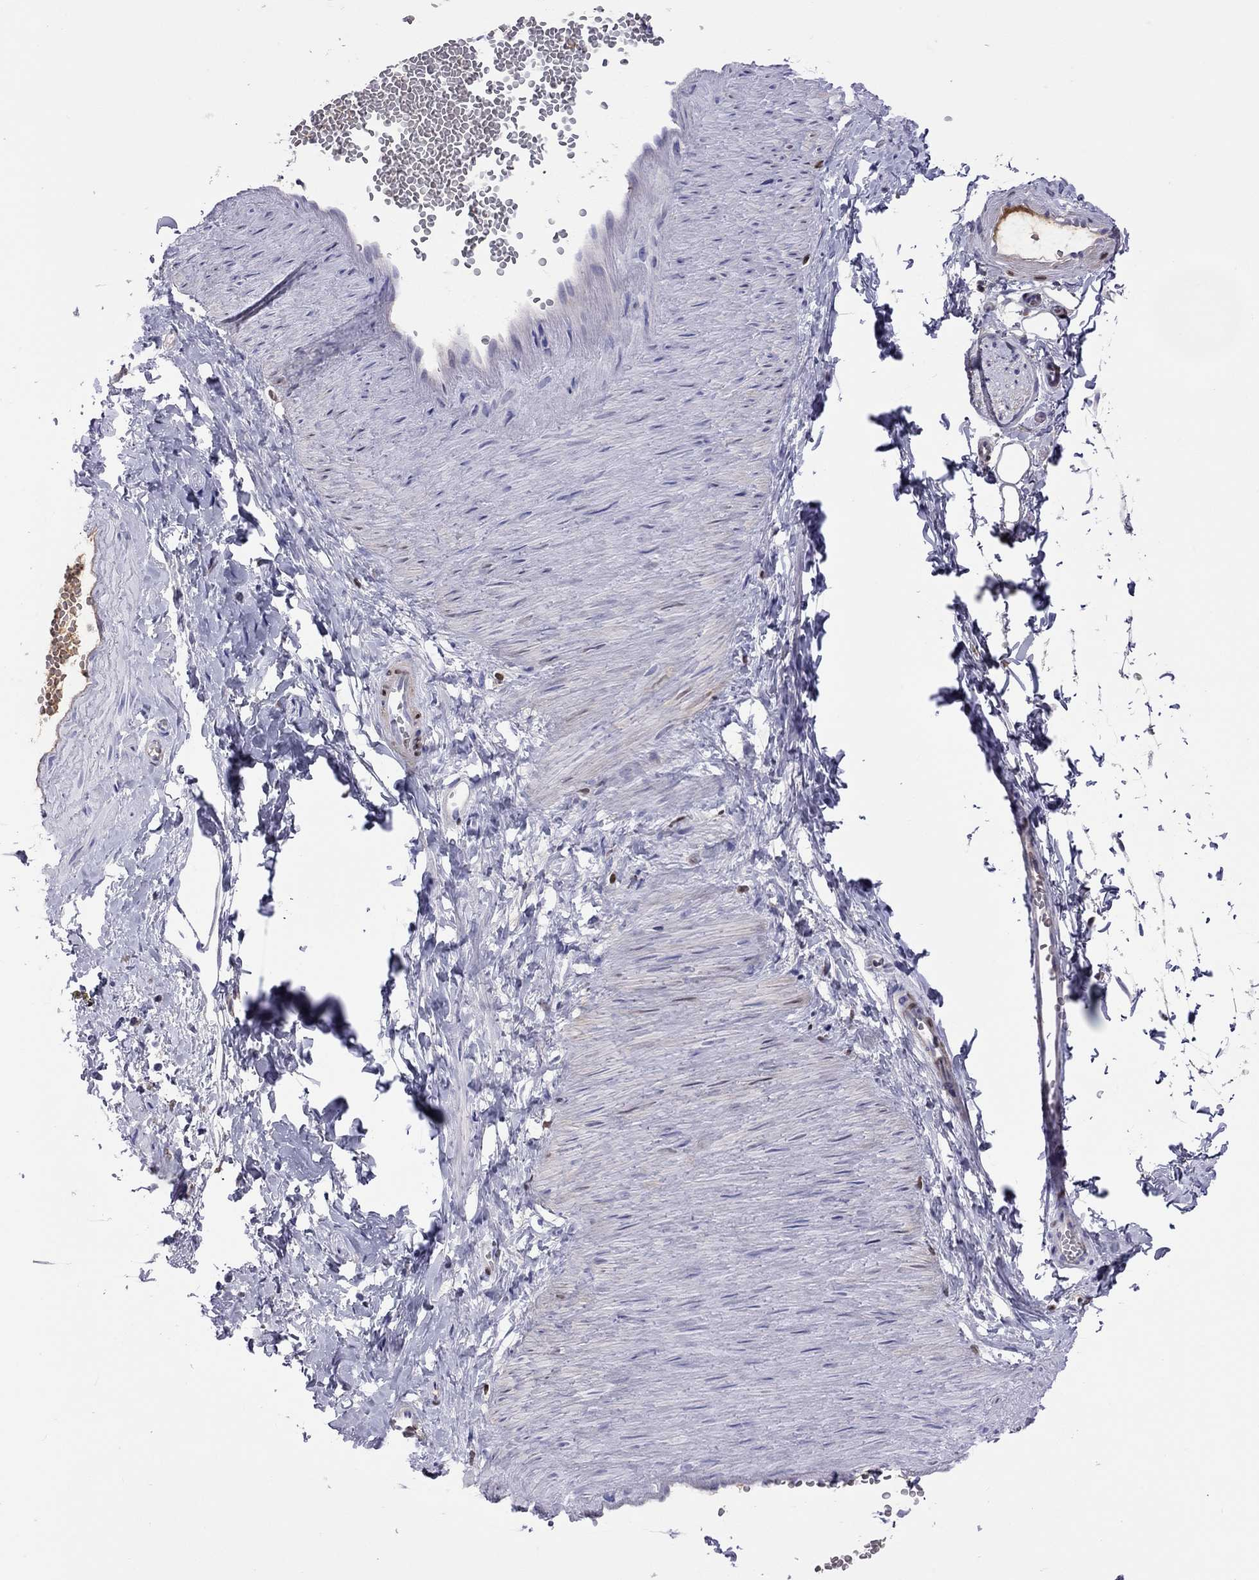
{"staining": {"intensity": "negative", "quantity": "none", "location": "none"}, "tissue": "adipose tissue", "cell_type": "Adipocytes", "image_type": "normal", "snomed": [{"axis": "morphology", "description": "Normal tissue, NOS"}, {"axis": "topography", "description": "Smooth muscle"}, {"axis": "topography", "description": "Peripheral nerve tissue"}], "caption": "DAB (3,3'-diaminobenzidine) immunohistochemical staining of normal human adipose tissue demonstrates no significant expression in adipocytes.", "gene": "SERPINA3", "patient": {"sex": "male", "age": 22}}